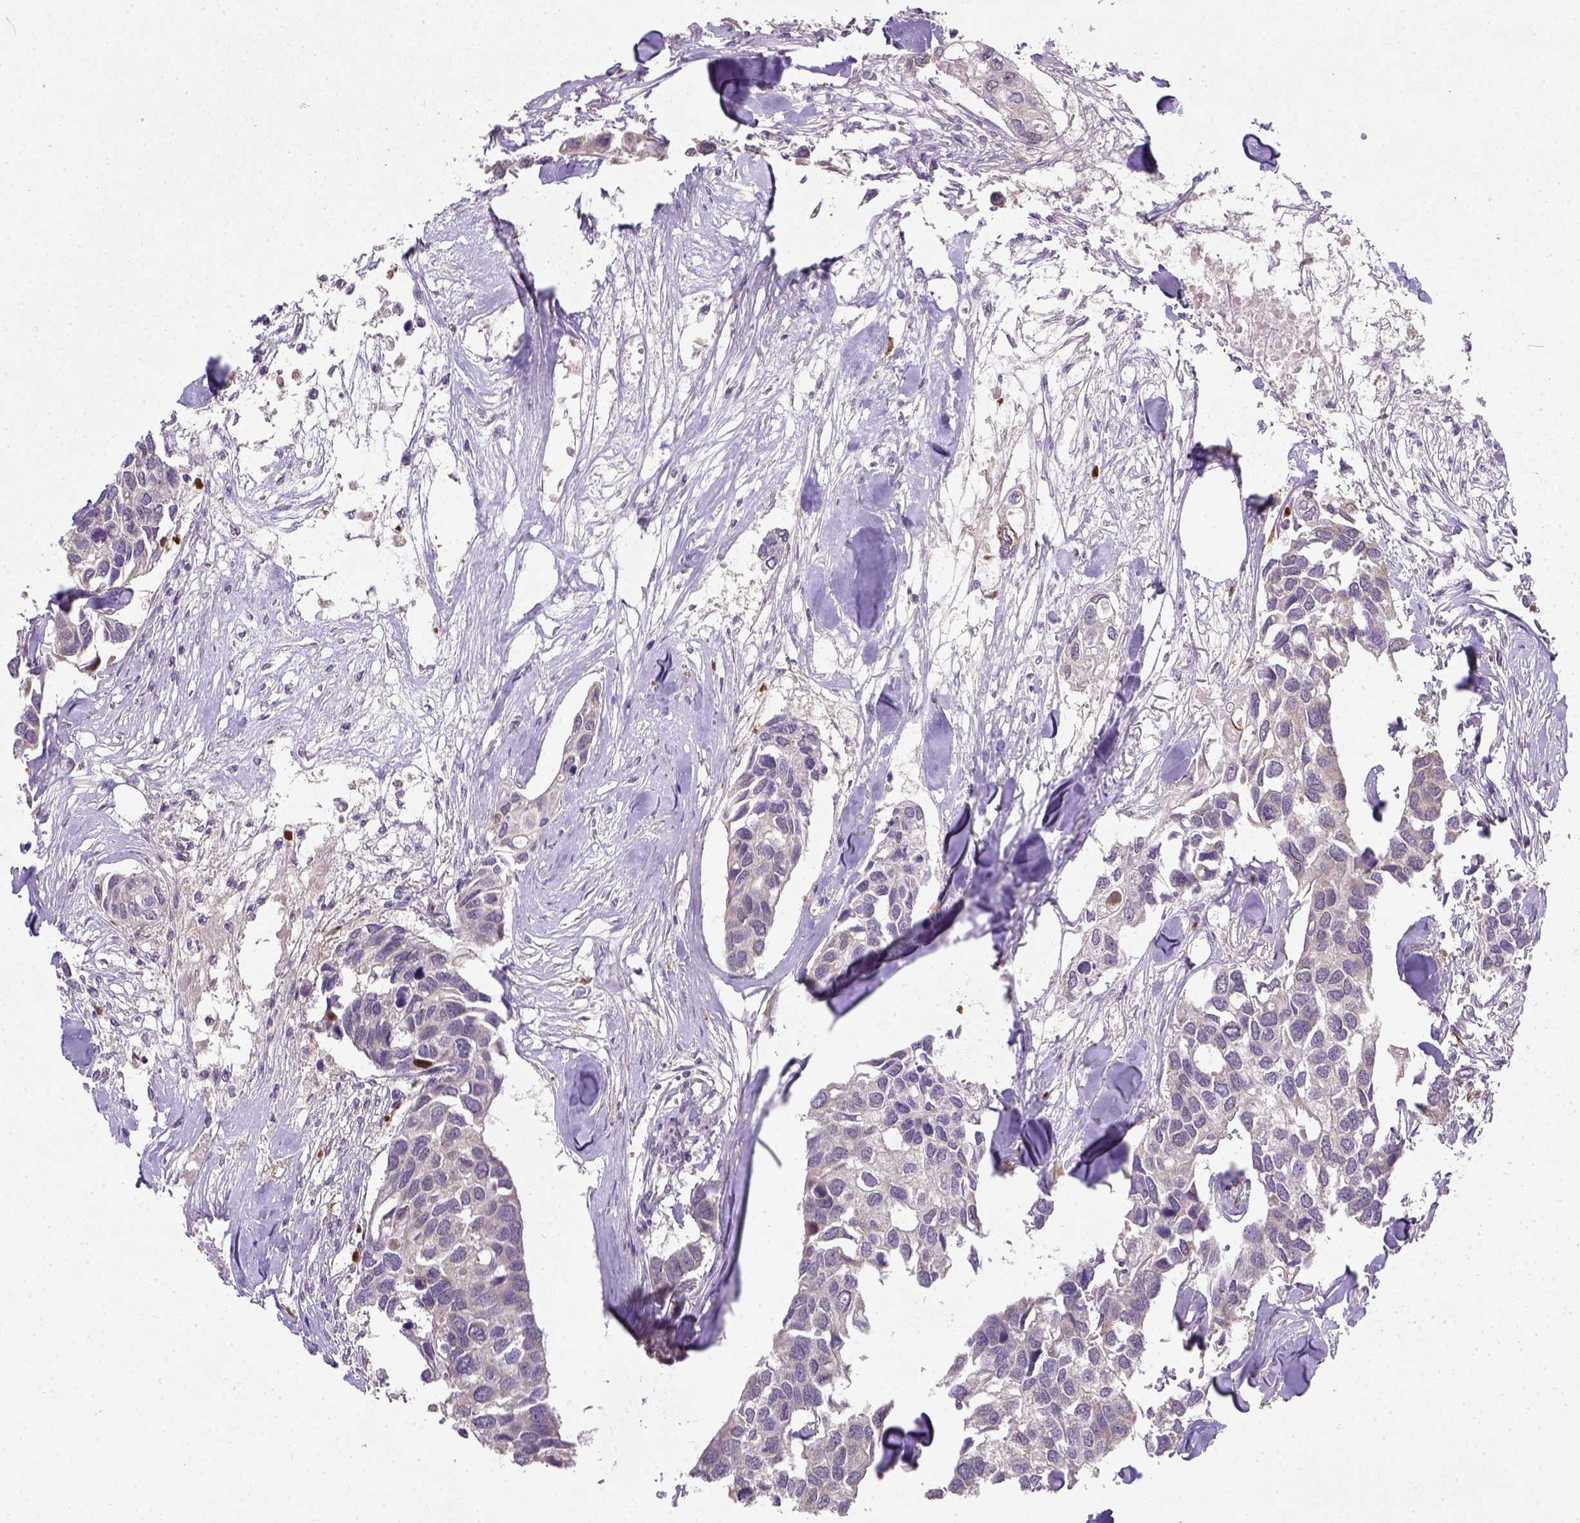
{"staining": {"intensity": "weak", "quantity": "25%-75%", "location": "cytoplasmic/membranous"}, "tissue": "breast cancer", "cell_type": "Tumor cells", "image_type": "cancer", "snomed": [{"axis": "morphology", "description": "Duct carcinoma"}, {"axis": "topography", "description": "Breast"}], "caption": "Protein expression analysis of breast intraductal carcinoma exhibits weak cytoplasmic/membranous positivity in about 25%-75% of tumor cells.", "gene": "NUDT10", "patient": {"sex": "female", "age": 83}}